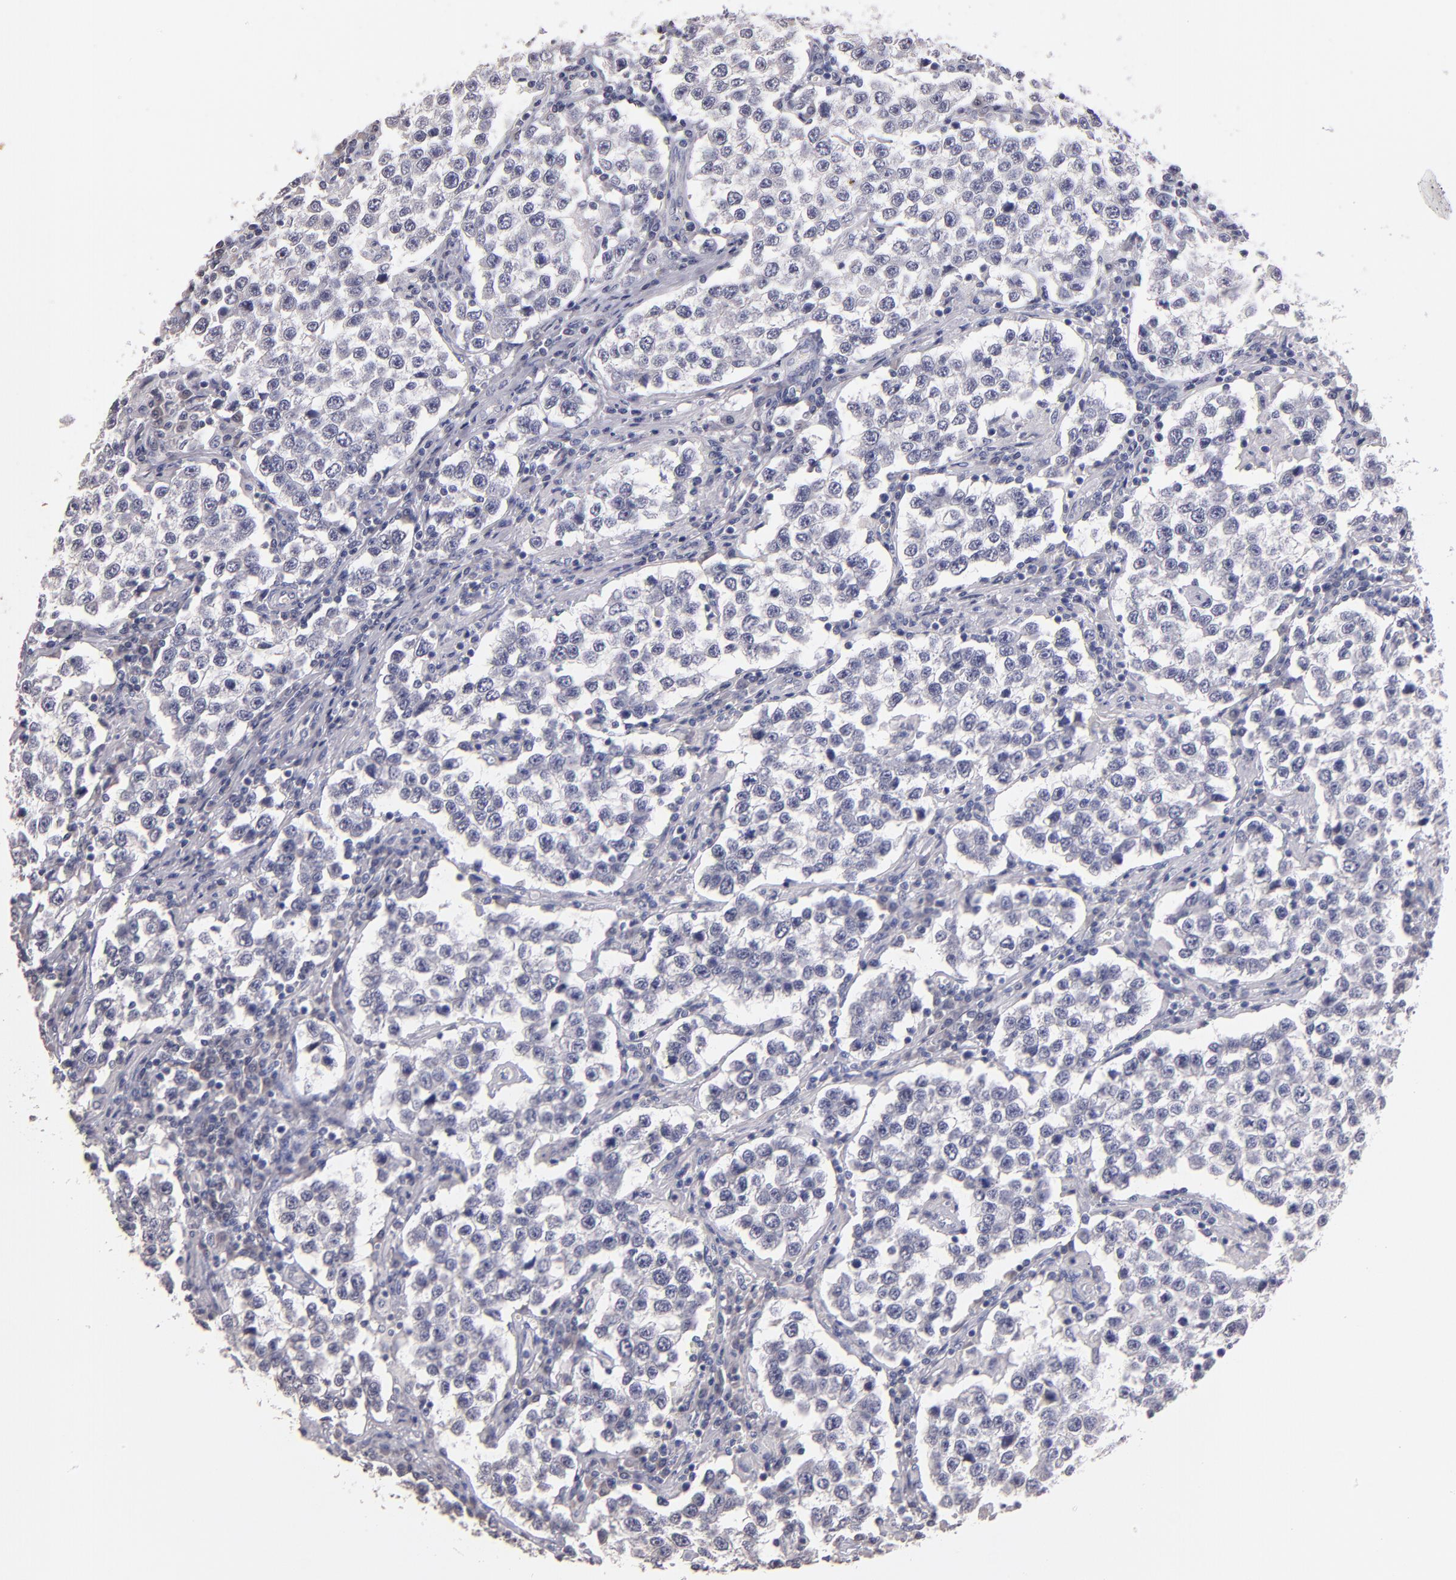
{"staining": {"intensity": "negative", "quantity": "none", "location": "none"}, "tissue": "testis cancer", "cell_type": "Tumor cells", "image_type": "cancer", "snomed": [{"axis": "morphology", "description": "Seminoma, NOS"}, {"axis": "topography", "description": "Testis"}], "caption": "High magnification brightfield microscopy of testis seminoma stained with DAB (3,3'-diaminobenzidine) (brown) and counterstained with hematoxylin (blue): tumor cells show no significant staining.", "gene": "SOX10", "patient": {"sex": "male", "age": 36}}